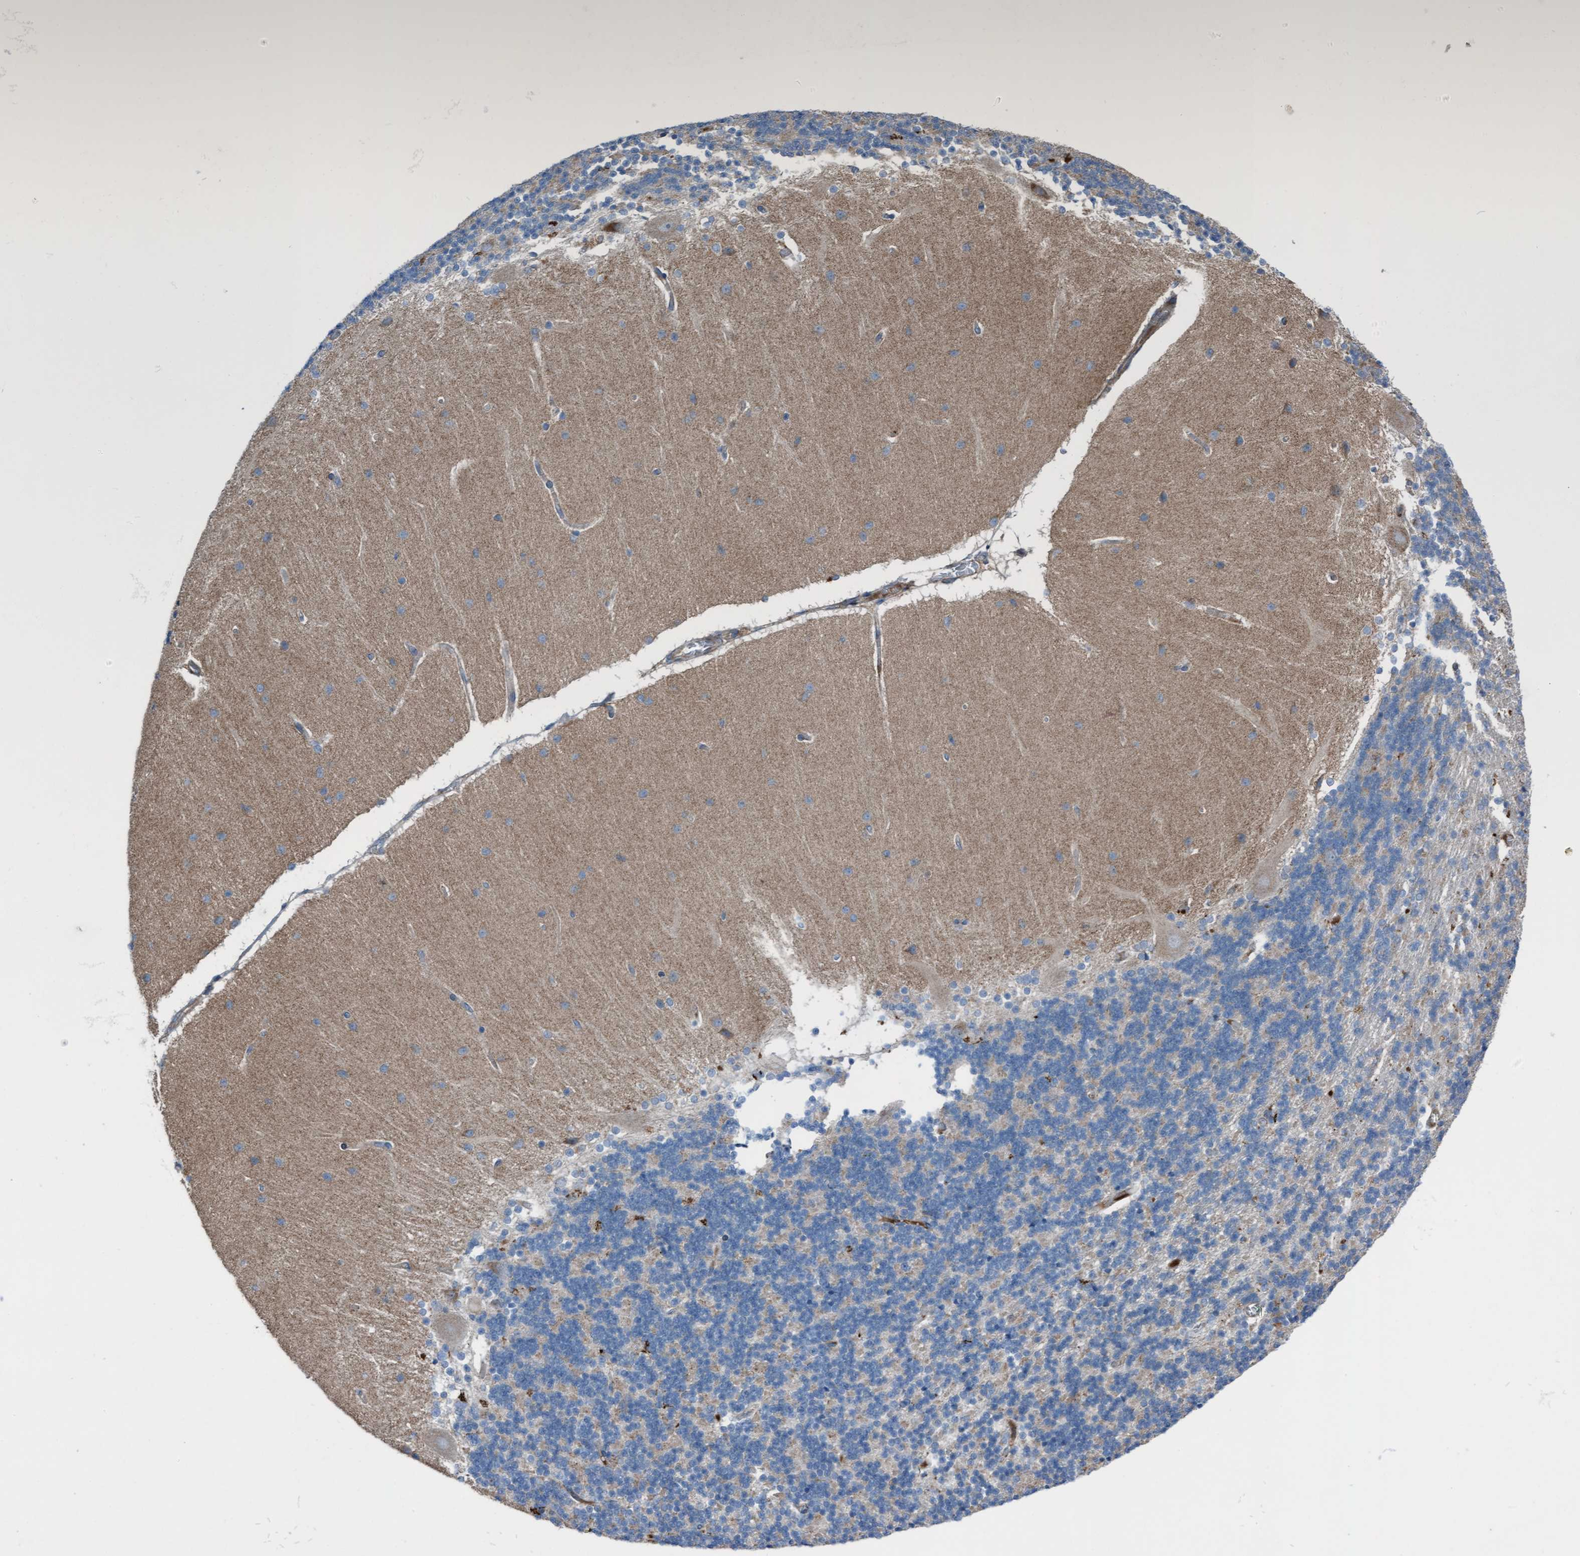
{"staining": {"intensity": "weak", "quantity": "<25%", "location": "cytoplasmic/membranous"}, "tissue": "cerebellum", "cell_type": "Cells in granular layer", "image_type": "normal", "snomed": [{"axis": "morphology", "description": "Normal tissue, NOS"}, {"axis": "topography", "description": "Cerebellum"}], "caption": "Immunohistochemistry histopathology image of unremarkable cerebellum: human cerebellum stained with DAB exhibits no significant protein positivity in cells in granular layer. The staining is performed using DAB (3,3'-diaminobenzidine) brown chromogen with nuclei counter-stained in using hematoxylin.", "gene": "KLHL26", "patient": {"sex": "female", "age": 54}}